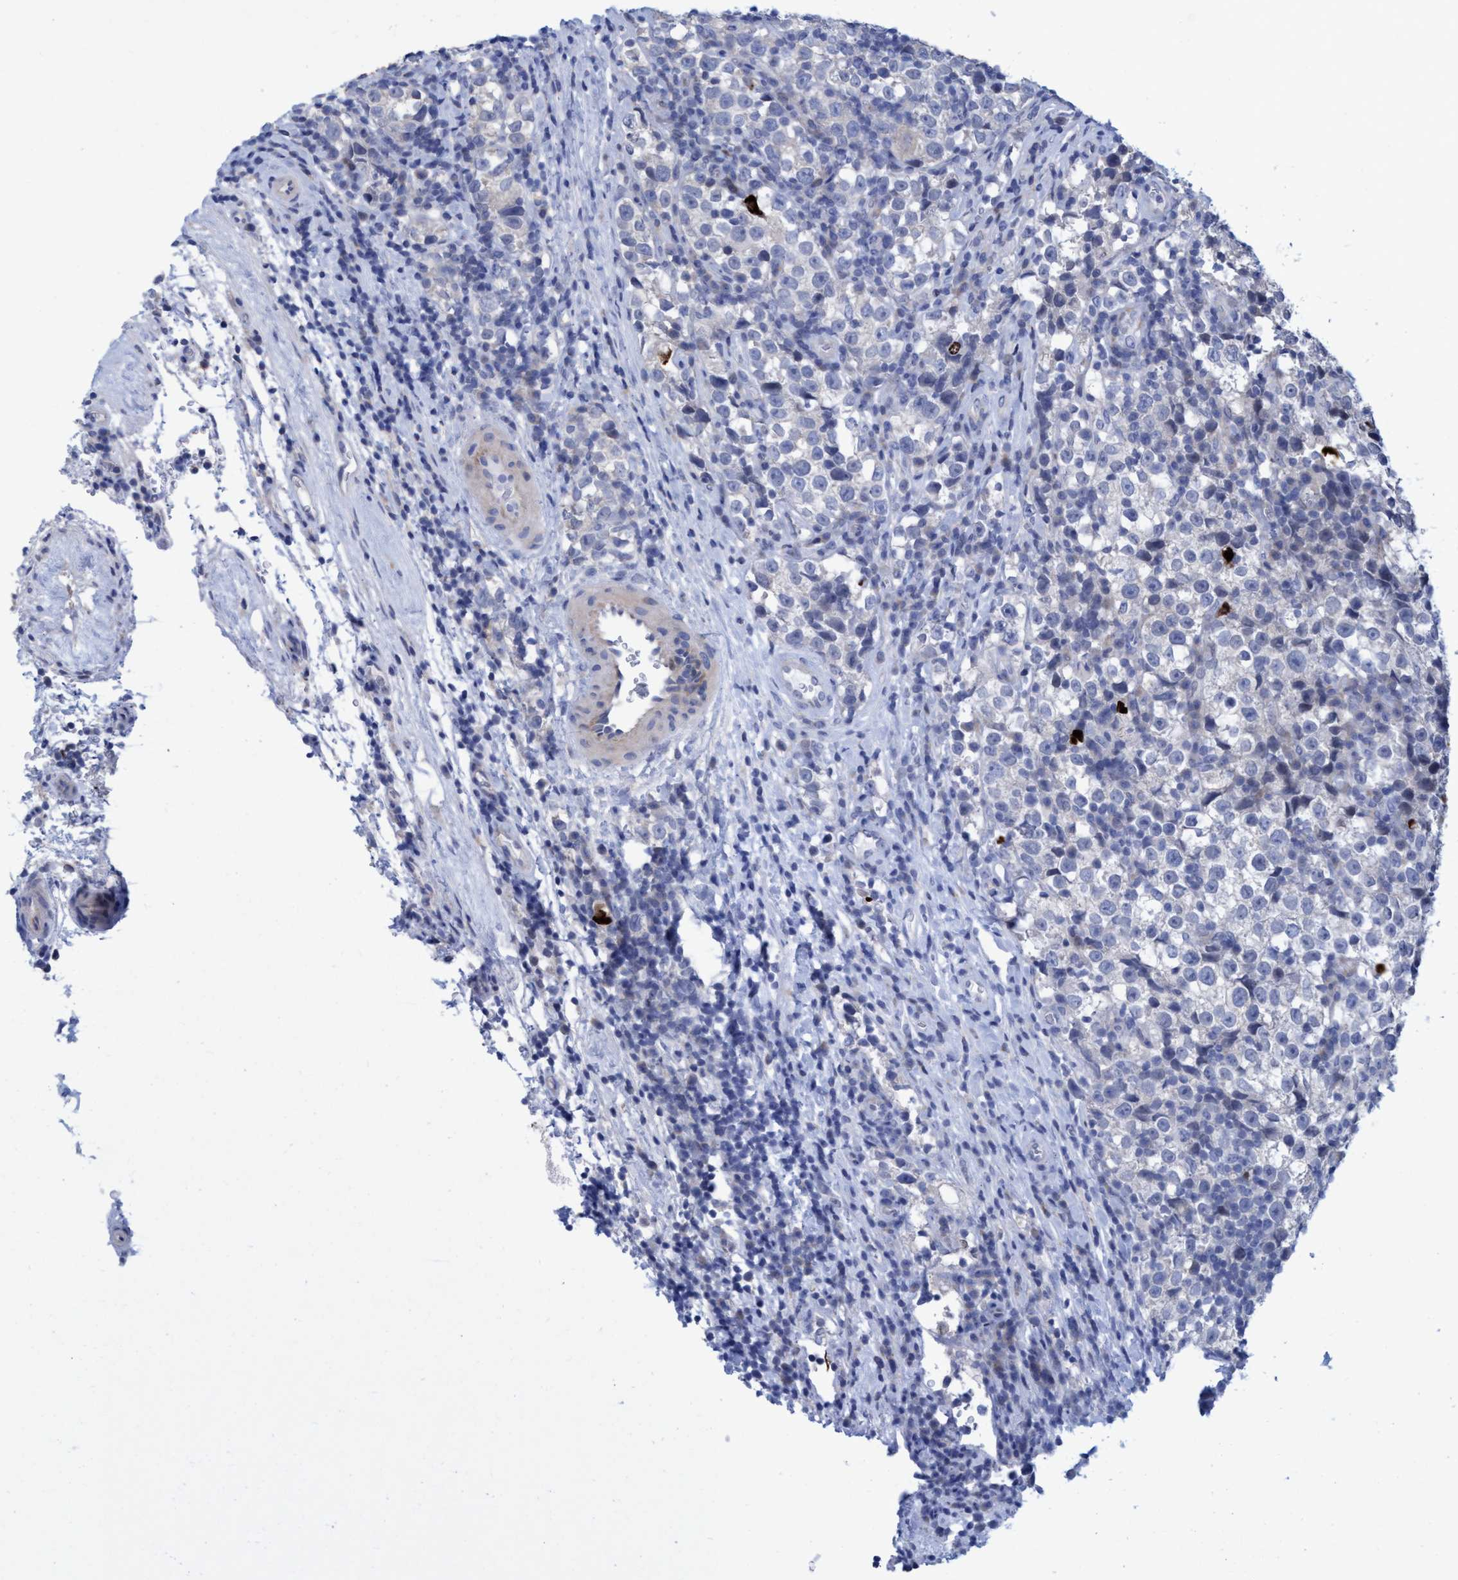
{"staining": {"intensity": "negative", "quantity": "none", "location": "none"}, "tissue": "testis cancer", "cell_type": "Tumor cells", "image_type": "cancer", "snomed": [{"axis": "morphology", "description": "Normal tissue, NOS"}, {"axis": "morphology", "description": "Seminoma, NOS"}, {"axis": "topography", "description": "Testis"}], "caption": "Immunohistochemical staining of testis seminoma displays no significant expression in tumor cells. (Immunohistochemistry, brightfield microscopy, high magnification).", "gene": "R3HCC1", "patient": {"sex": "male", "age": 43}}